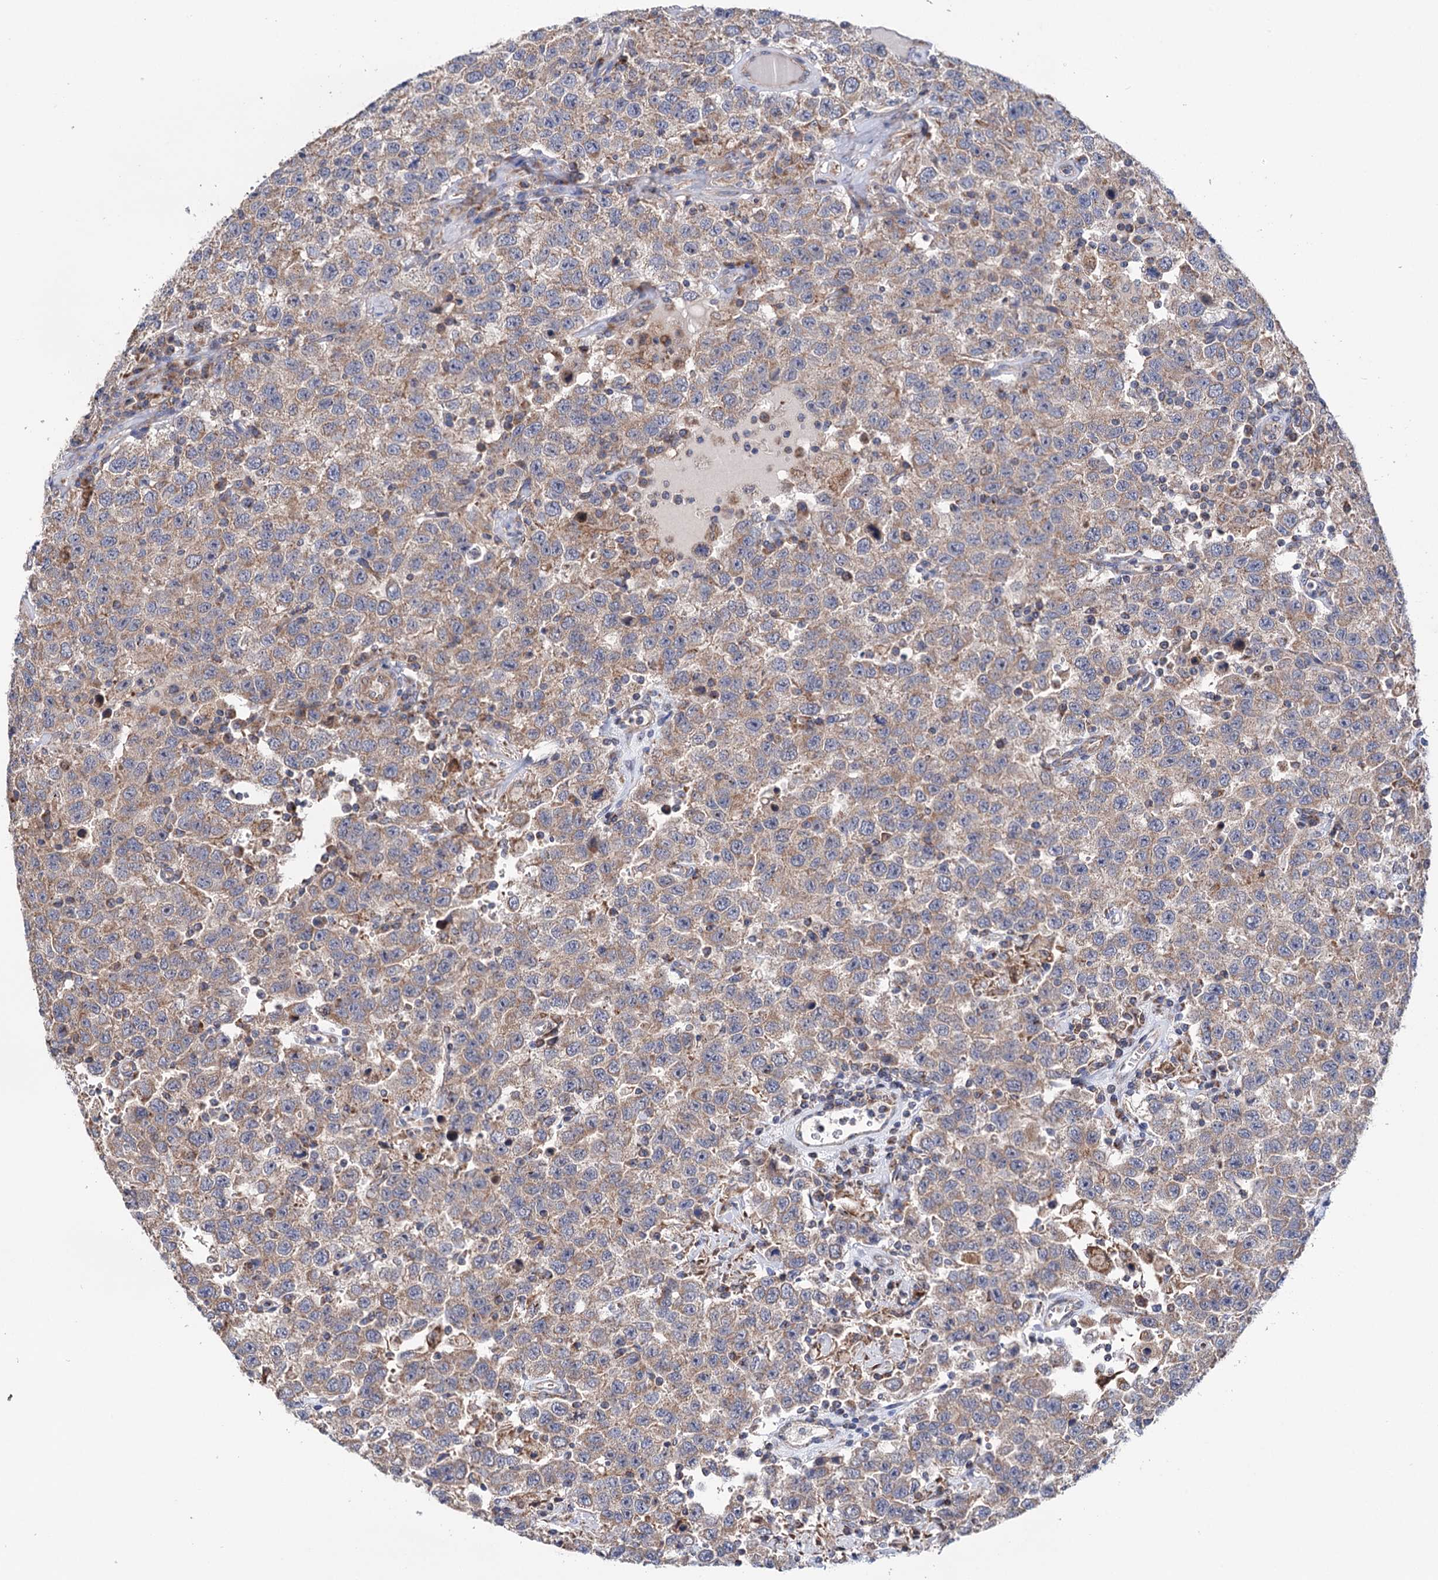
{"staining": {"intensity": "moderate", "quantity": ">75%", "location": "cytoplasmic/membranous"}, "tissue": "testis cancer", "cell_type": "Tumor cells", "image_type": "cancer", "snomed": [{"axis": "morphology", "description": "Seminoma, NOS"}, {"axis": "topography", "description": "Testis"}], "caption": "There is medium levels of moderate cytoplasmic/membranous positivity in tumor cells of testis cancer, as demonstrated by immunohistochemical staining (brown color).", "gene": "SUCLA2", "patient": {"sex": "male", "age": 41}}